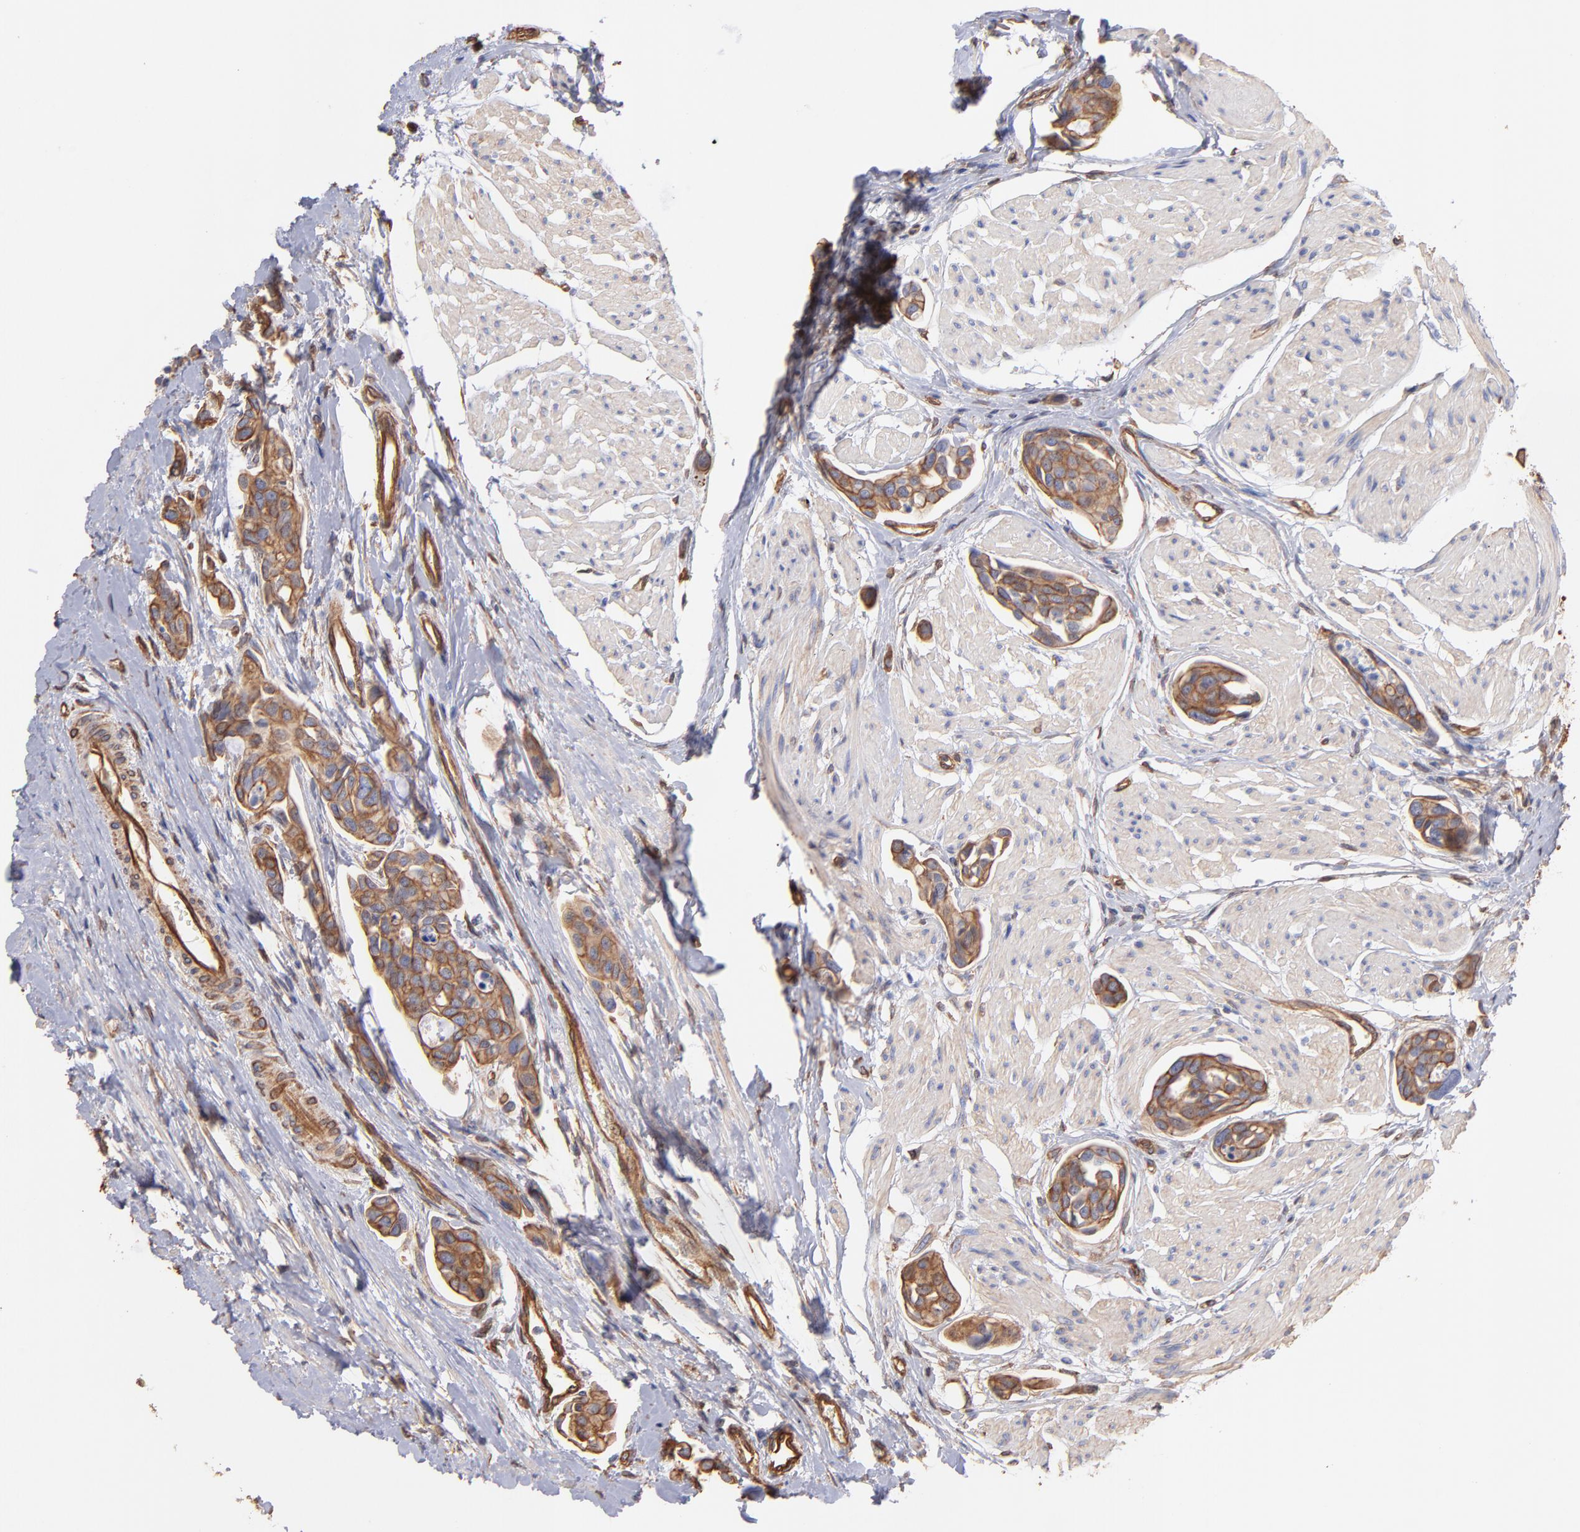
{"staining": {"intensity": "strong", "quantity": ">75%", "location": "cytoplasmic/membranous"}, "tissue": "urothelial cancer", "cell_type": "Tumor cells", "image_type": "cancer", "snomed": [{"axis": "morphology", "description": "Urothelial carcinoma, High grade"}, {"axis": "topography", "description": "Urinary bladder"}], "caption": "Protein analysis of urothelial cancer tissue reveals strong cytoplasmic/membranous expression in approximately >75% of tumor cells. (Brightfield microscopy of DAB IHC at high magnification).", "gene": "PLEC", "patient": {"sex": "male", "age": 78}}